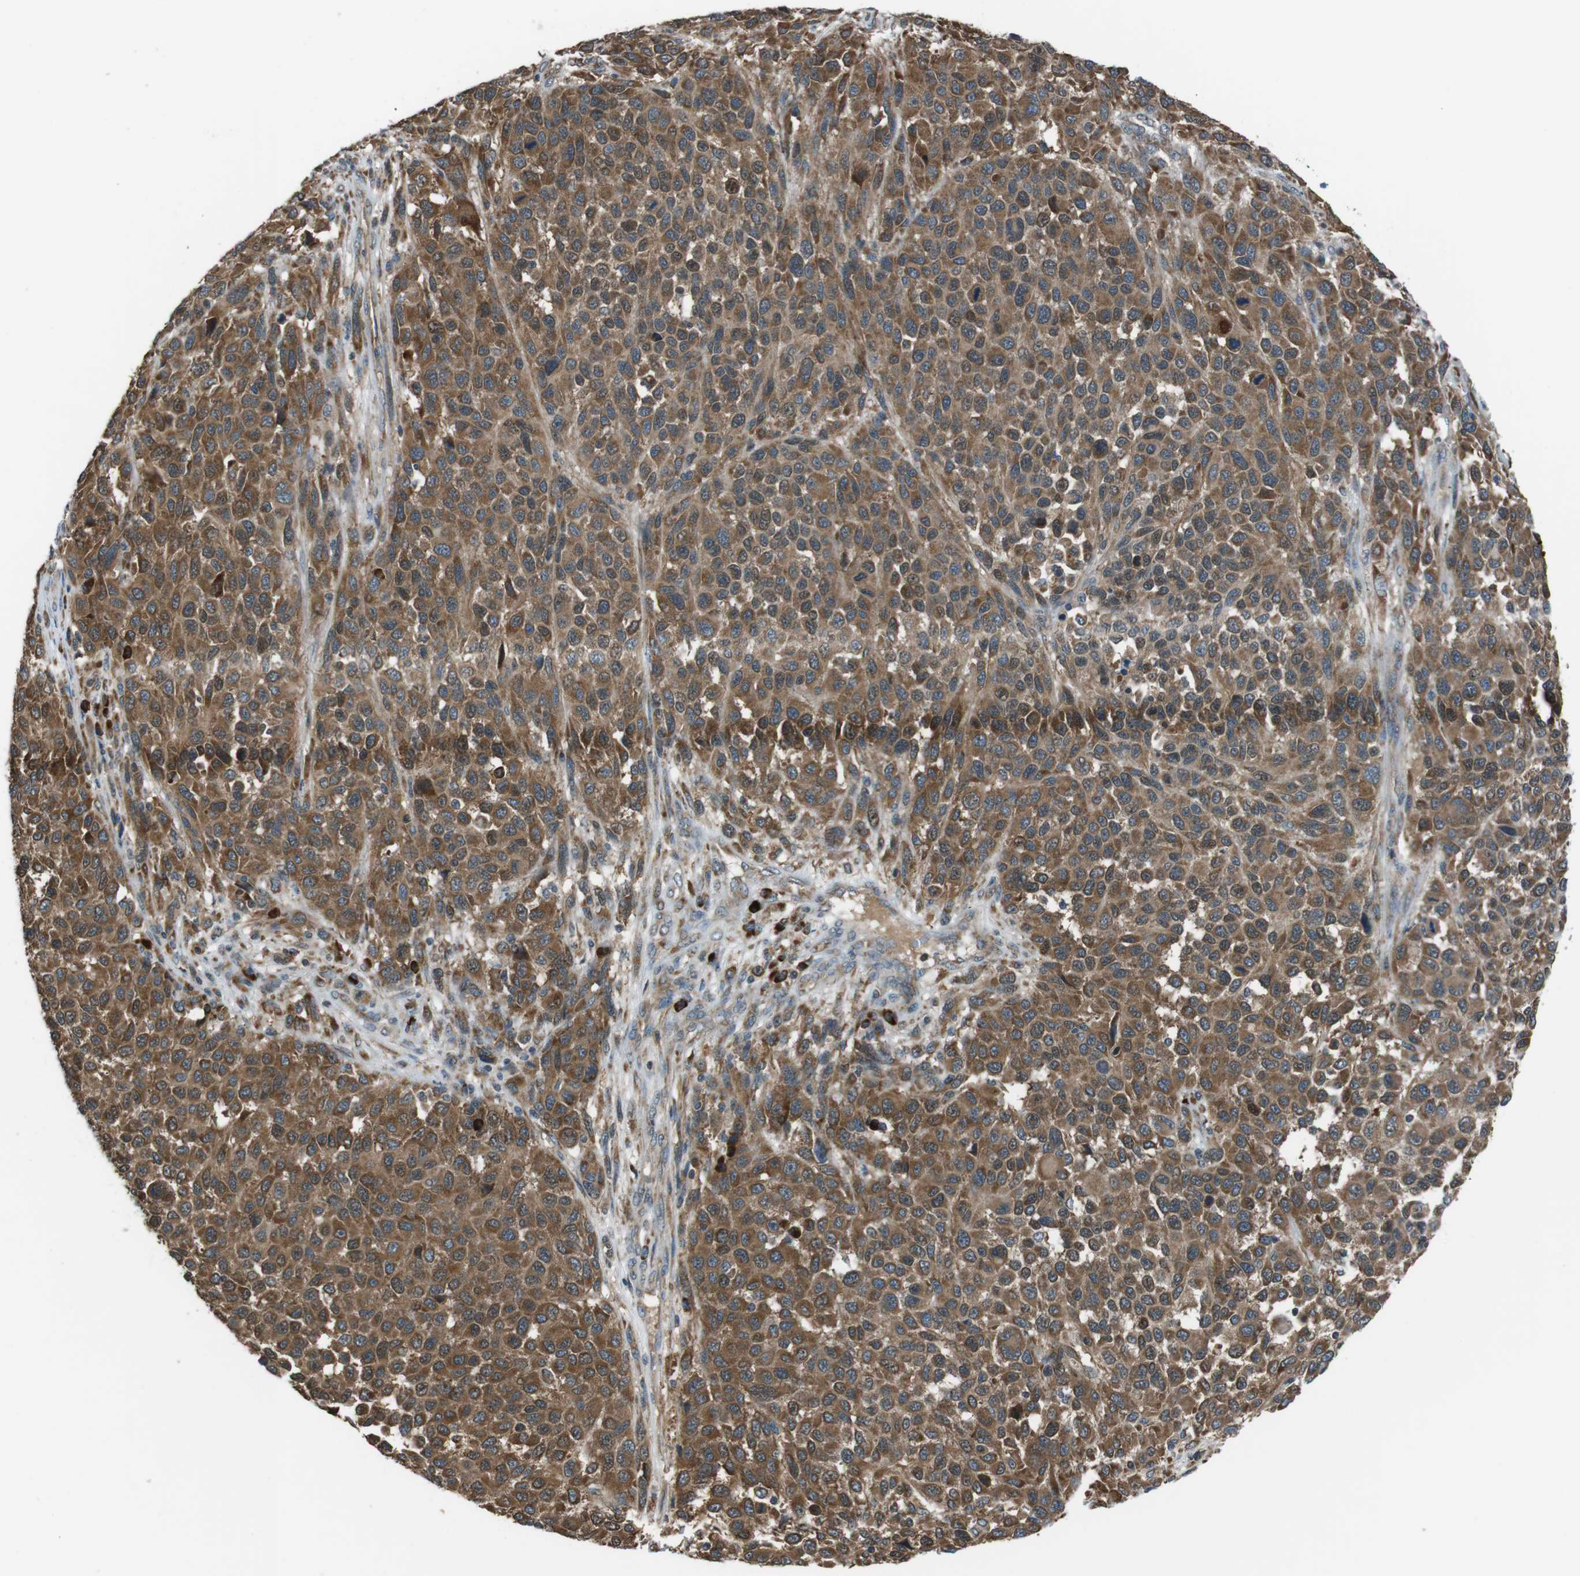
{"staining": {"intensity": "moderate", "quantity": ">75%", "location": "cytoplasmic/membranous"}, "tissue": "melanoma", "cell_type": "Tumor cells", "image_type": "cancer", "snomed": [{"axis": "morphology", "description": "Malignant melanoma, Metastatic site"}, {"axis": "topography", "description": "Lymph node"}], "caption": "Human melanoma stained with a protein marker displays moderate staining in tumor cells.", "gene": "SSR3", "patient": {"sex": "male", "age": 61}}